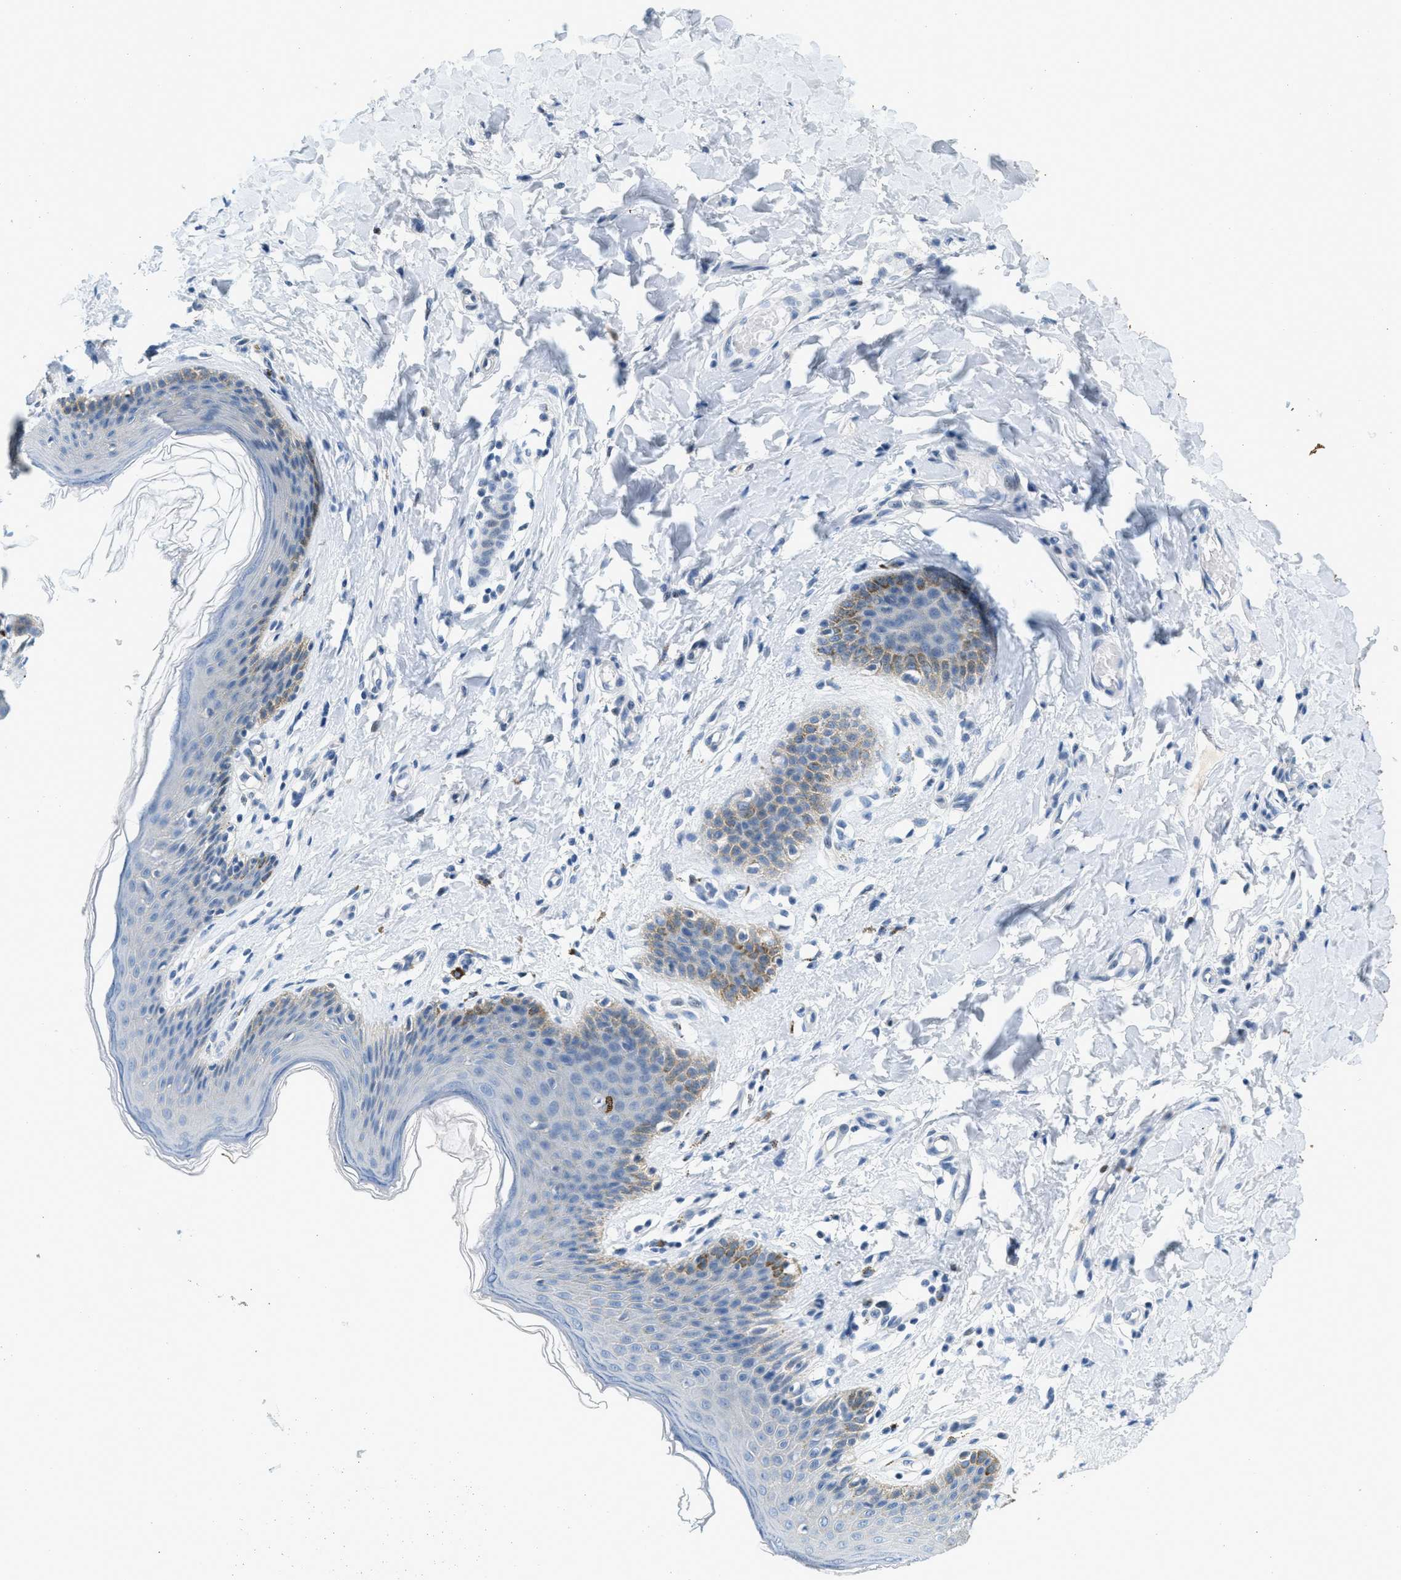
{"staining": {"intensity": "moderate", "quantity": "<25%", "location": "cytoplasmic/membranous"}, "tissue": "skin", "cell_type": "Epidermal cells", "image_type": "normal", "snomed": [{"axis": "morphology", "description": "Normal tissue, NOS"}, {"axis": "topography", "description": "Vulva"}], "caption": "Protein staining of unremarkable skin displays moderate cytoplasmic/membranous staining in approximately <25% of epidermal cells.", "gene": "CYP4X1", "patient": {"sex": "female", "age": 66}}